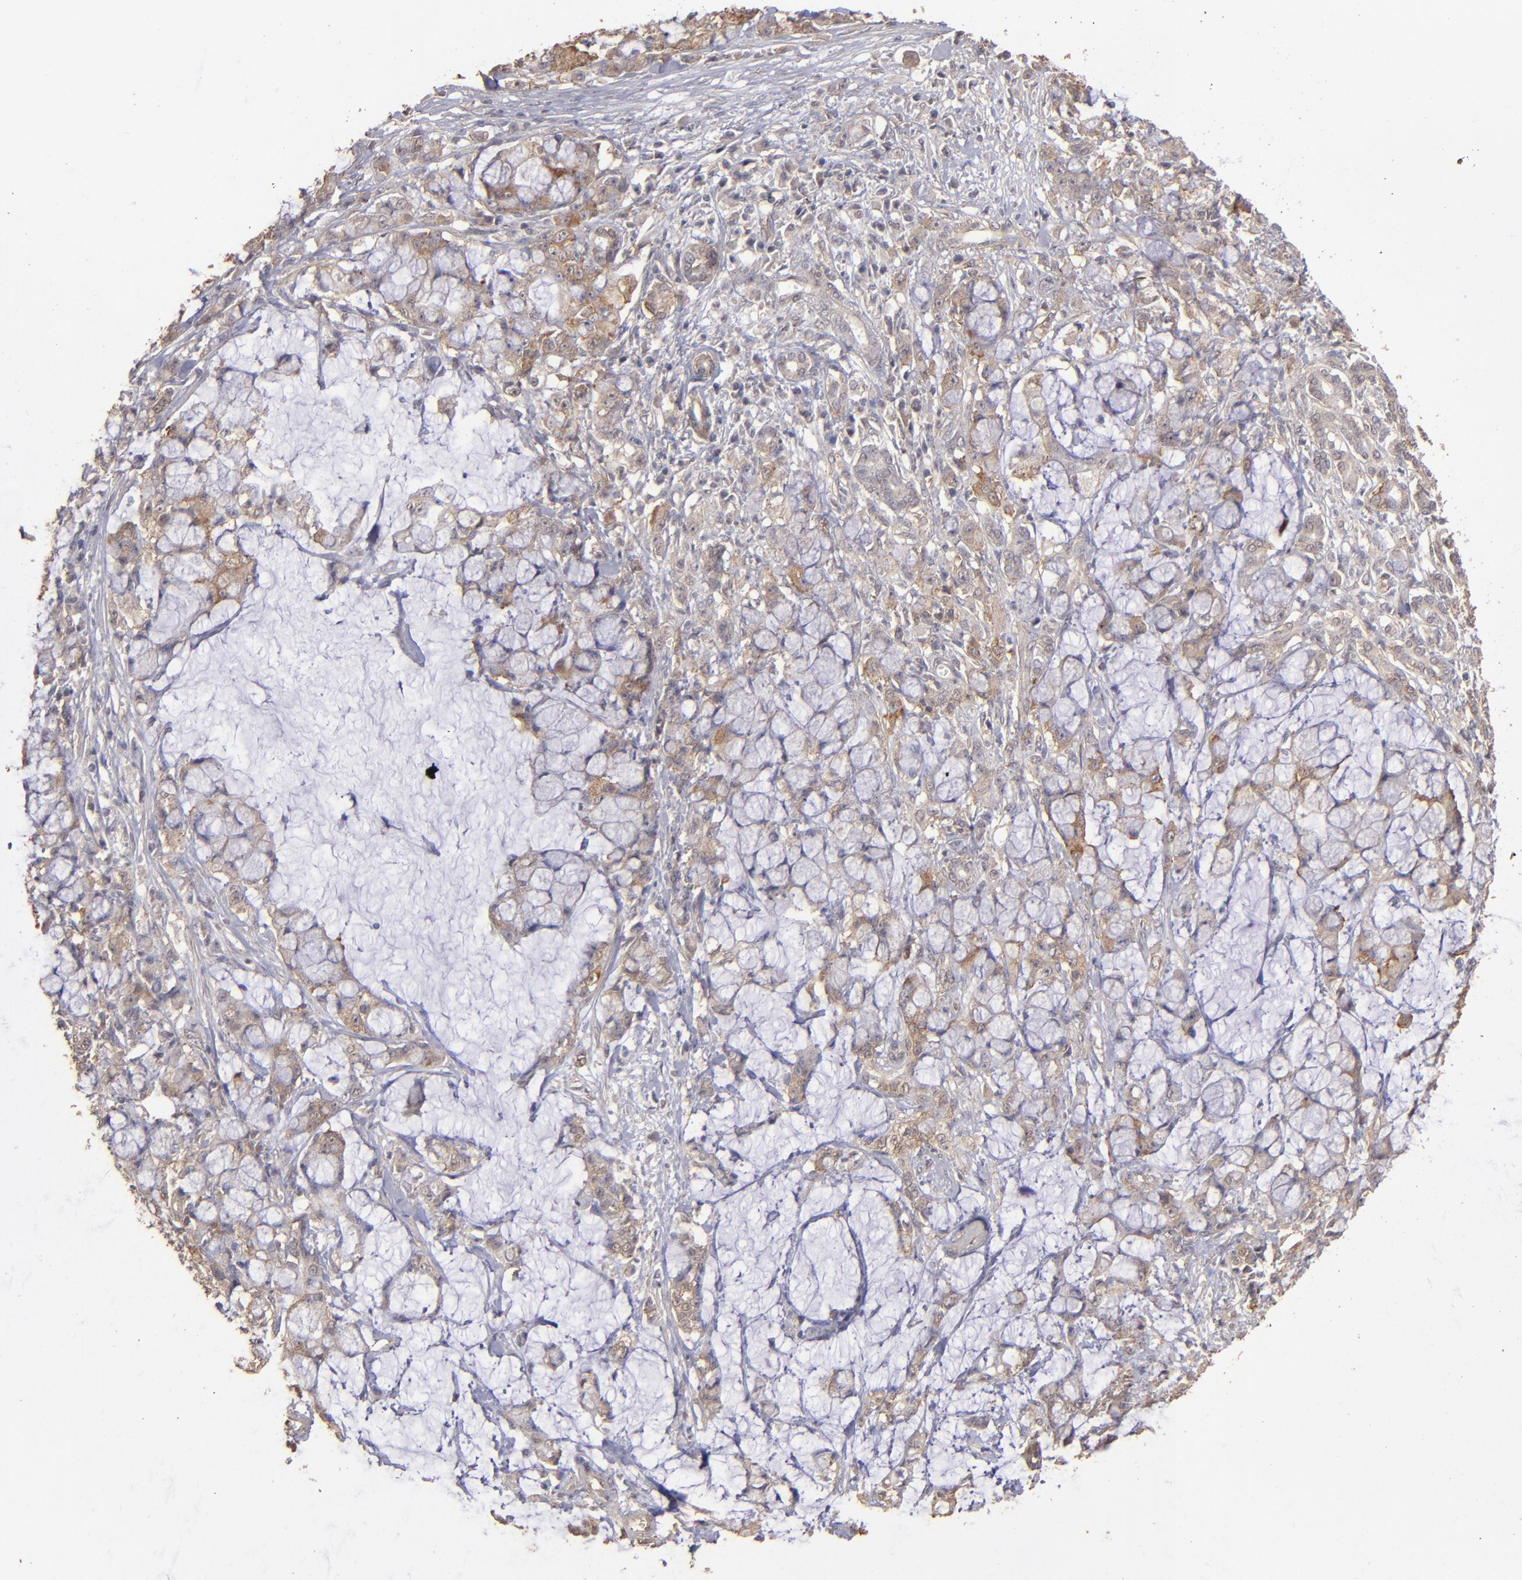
{"staining": {"intensity": "moderate", "quantity": "25%-75%", "location": "cytoplasmic/membranous"}, "tissue": "pancreatic cancer", "cell_type": "Tumor cells", "image_type": "cancer", "snomed": [{"axis": "morphology", "description": "Adenocarcinoma, NOS"}, {"axis": "topography", "description": "Pancreas"}], "caption": "Tumor cells reveal medium levels of moderate cytoplasmic/membranous staining in about 25%-75% of cells in pancreatic cancer. Using DAB (3,3'-diaminobenzidine) (brown) and hematoxylin (blue) stains, captured at high magnification using brightfield microscopy.", "gene": "FAT1", "patient": {"sex": "female", "age": 73}}